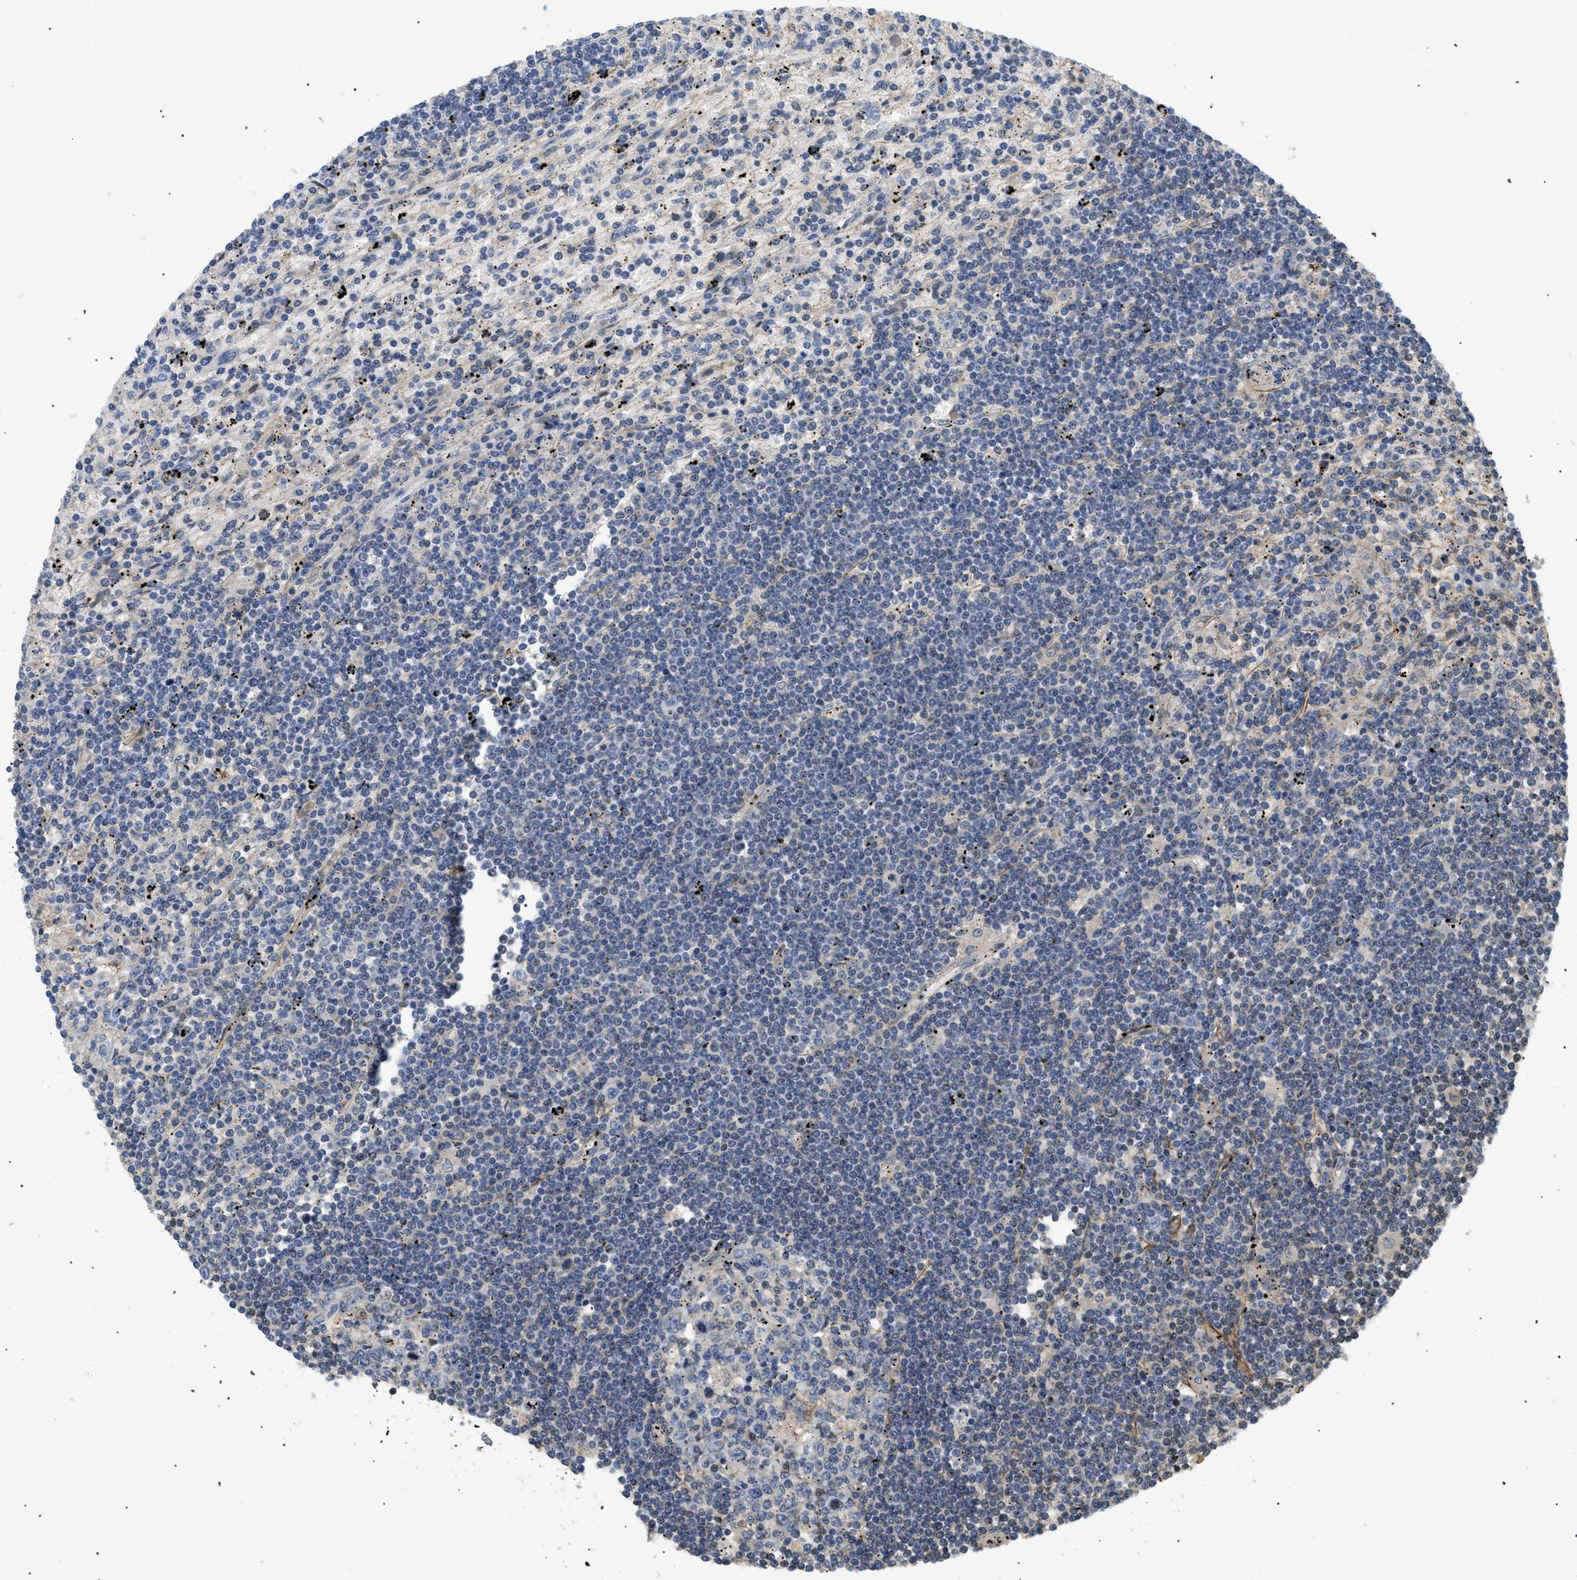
{"staining": {"intensity": "negative", "quantity": "none", "location": "none"}, "tissue": "lymphoma", "cell_type": "Tumor cells", "image_type": "cancer", "snomed": [{"axis": "morphology", "description": "Malignant lymphoma, non-Hodgkin's type, Low grade"}, {"axis": "topography", "description": "Spleen"}], "caption": "Human malignant lymphoma, non-Hodgkin's type (low-grade) stained for a protein using immunohistochemistry (IHC) exhibits no positivity in tumor cells.", "gene": "FARS2", "patient": {"sex": "male", "age": 76}}